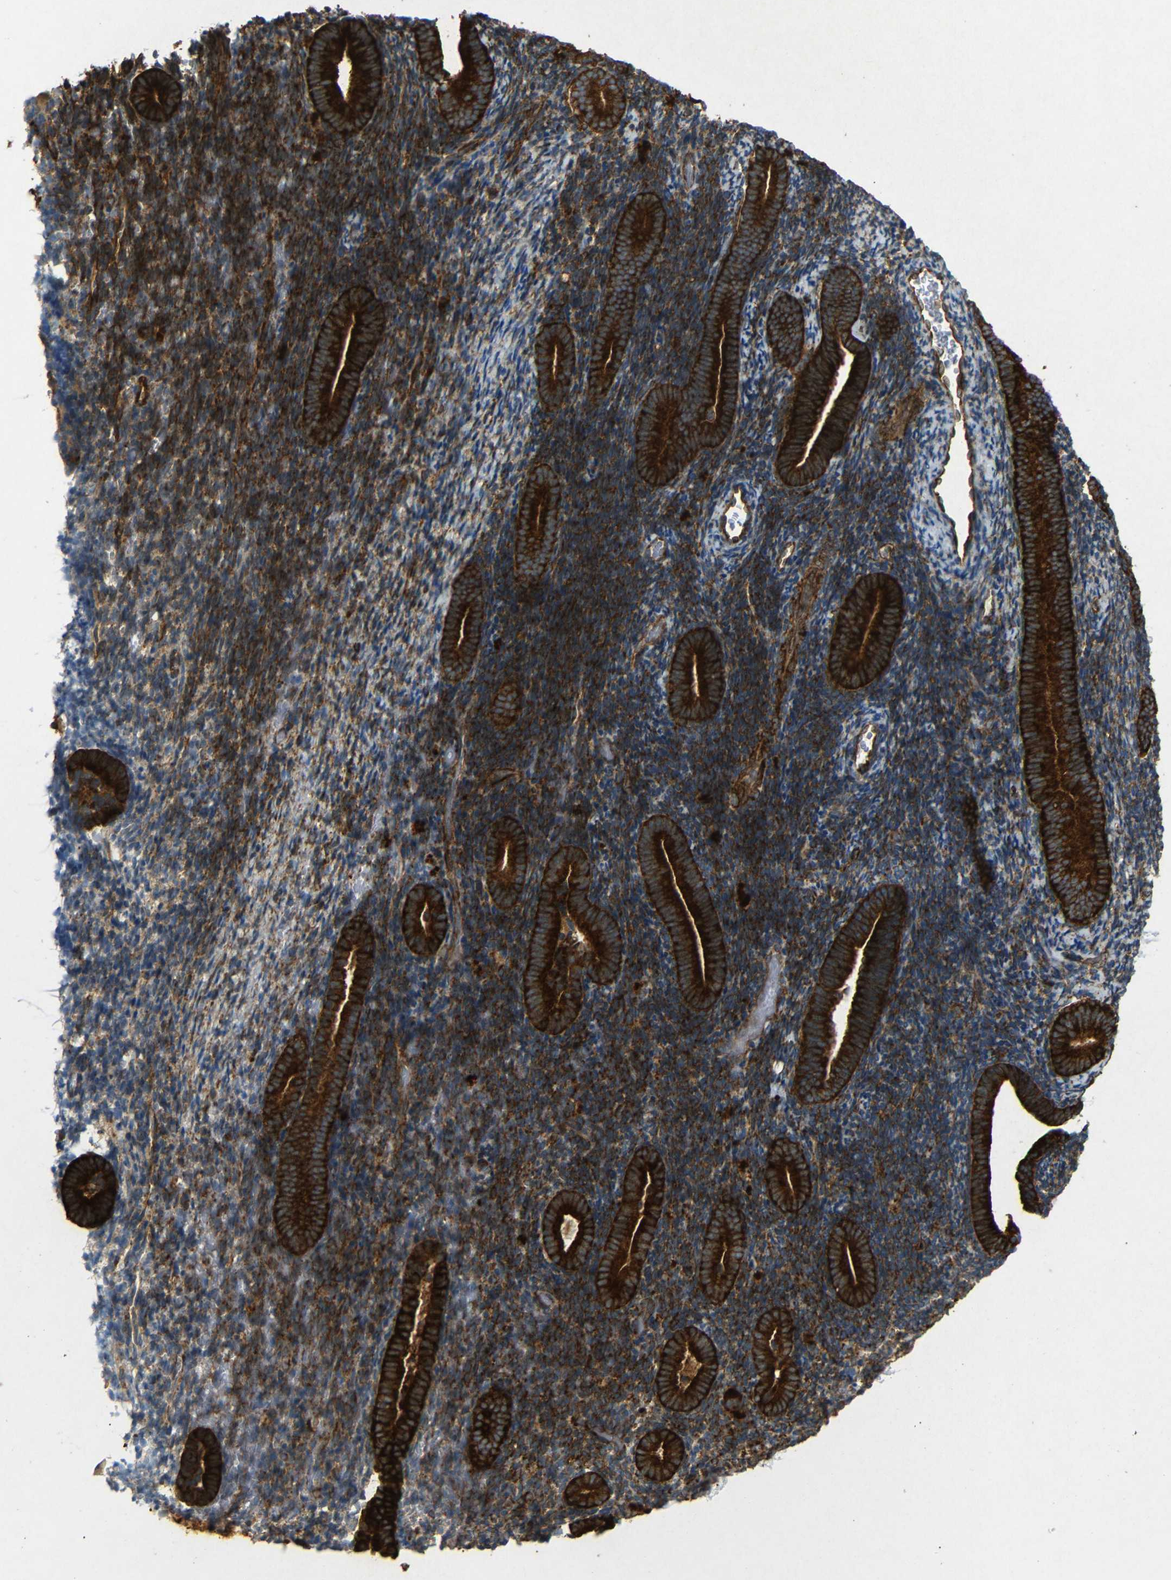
{"staining": {"intensity": "moderate", "quantity": ">75%", "location": "cytoplasmic/membranous"}, "tissue": "endometrium", "cell_type": "Cells in endometrial stroma", "image_type": "normal", "snomed": [{"axis": "morphology", "description": "Normal tissue, NOS"}, {"axis": "topography", "description": "Endometrium"}], "caption": "IHC image of benign endometrium: human endometrium stained using IHC reveals medium levels of moderate protein expression localized specifically in the cytoplasmic/membranous of cells in endometrial stroma, appearing as a cytoplasmic/membranous brown color.", "gene": "BTF3", "patient": {"sex": "female", "age": 51}}